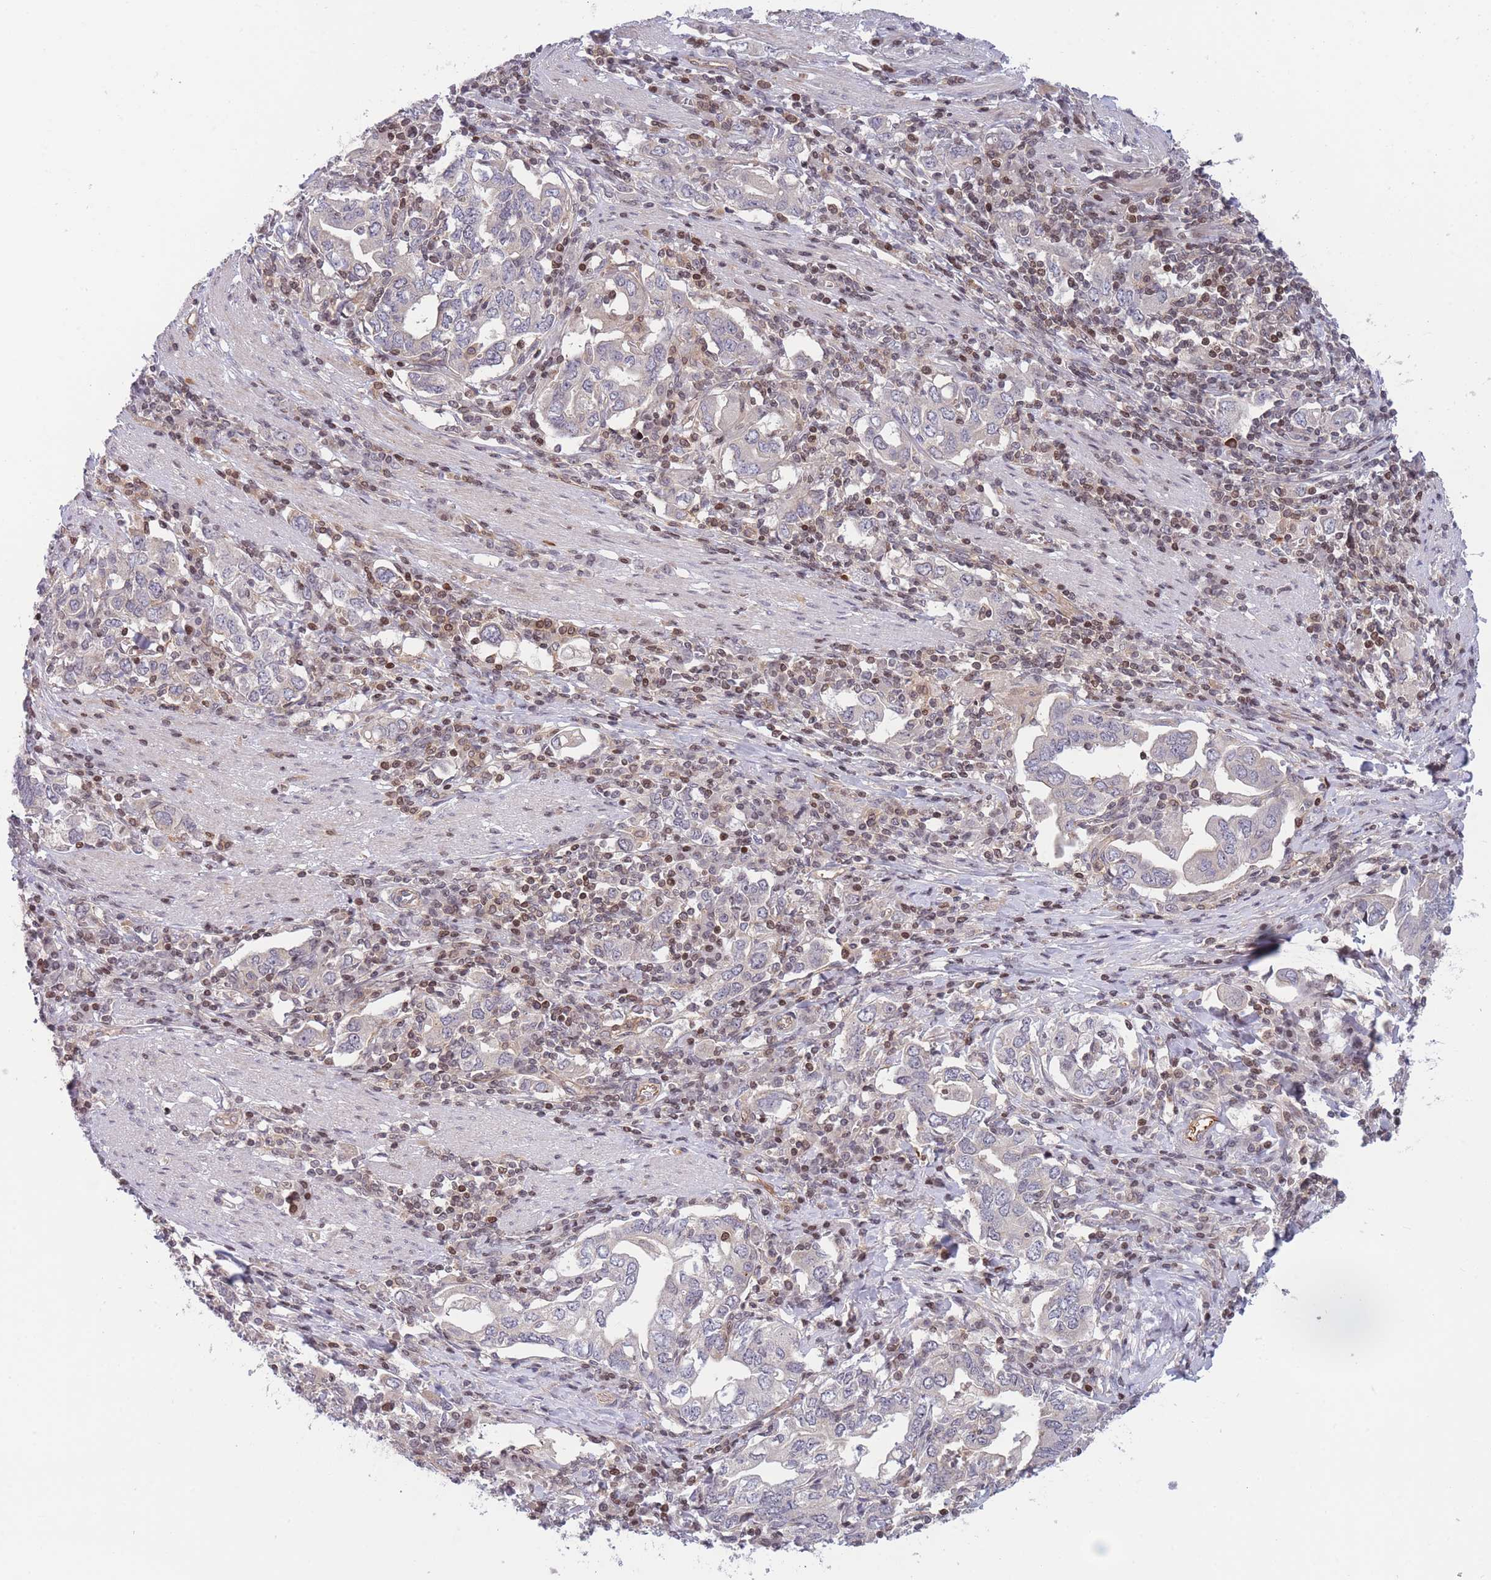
{"staining": {"intensity": "negative", "quantity": "none", "location": "none"}, "tissue": "stomach cancer", "cell_type": "Tumor cells", "image_type": "cancer", "snomed": [{"axis": "morphology", "description": "Adenocarcinoma, NOS"}, {"axis": "topography", "description": "Stomach, upper"}, {"axis": "topography", "description": "Stomach"}], "caption": "This image is of adenocarcinoma (stomach) stained with immunohistochemistry (IHC) to label a protein in brown with the nuclei are counter-stained blue. There is no expression in tumor cells.", "gene": "SLC35F5", "patient": {"sex": "male", "age": 62}}